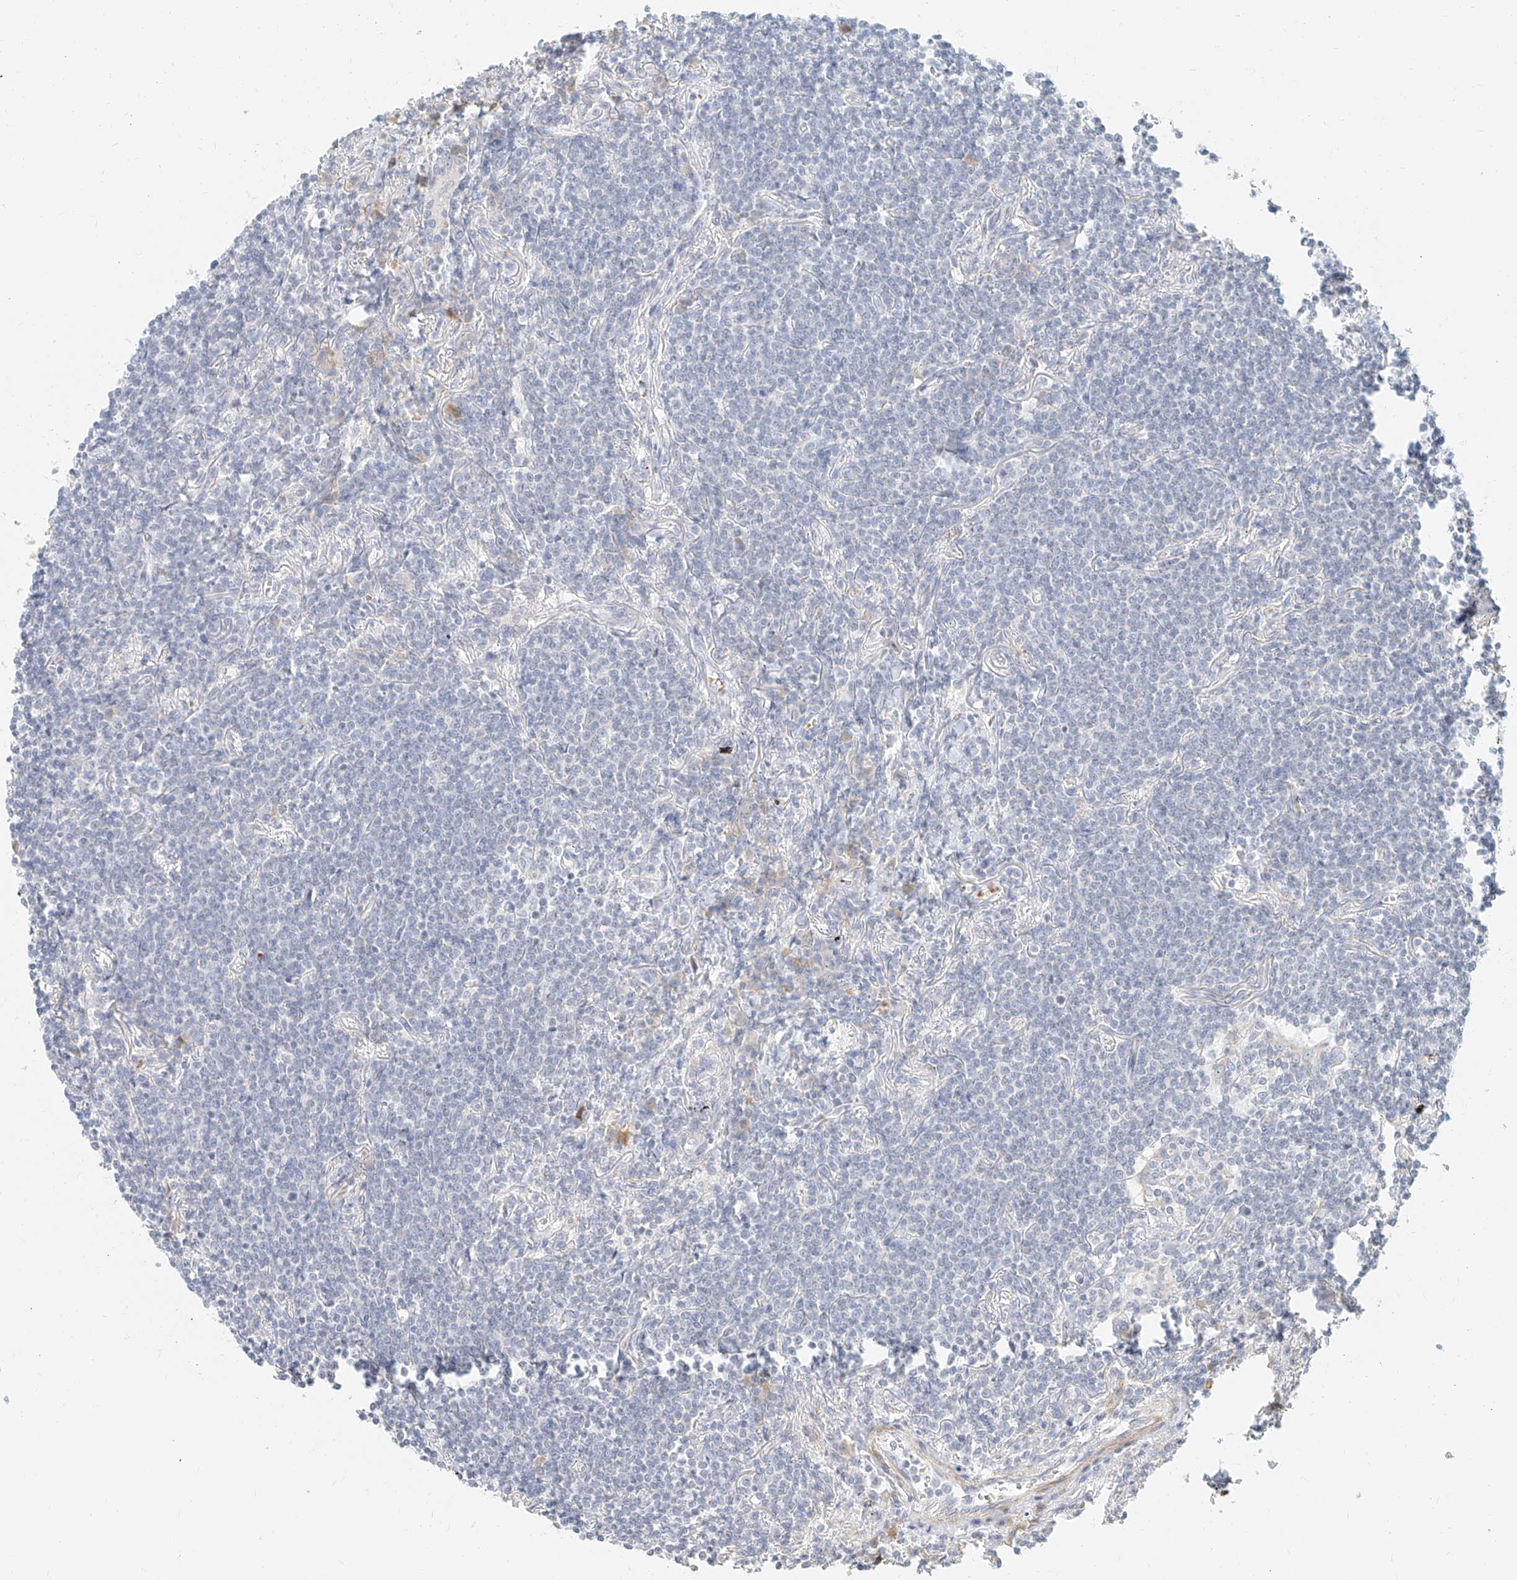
{"staining": {"intensity": "negative", "quantity": "none", "location": "none"}, "tissue": "lymphoma", "cell_type": "Tumor cells", "image_type": "cancer", "snomed": [{"axis": "morphology", "description": "Malignant lymphoma, non-Hodgkin's type, Low grade"}, {"axis": "topography", "description": "Lung"}], "caption": "Photomicrograph shows no significant protein staining in tumor cells of low-grade malignant lymphoma, non-Hodgkin's type. (Brightfield microscopy of DAB (3,3'-diaminobenzidine) immunohistochemistry (IHC) at high magnification).", "gene": "CXorf58", "patient": {"sex": "female", "age": 71}}